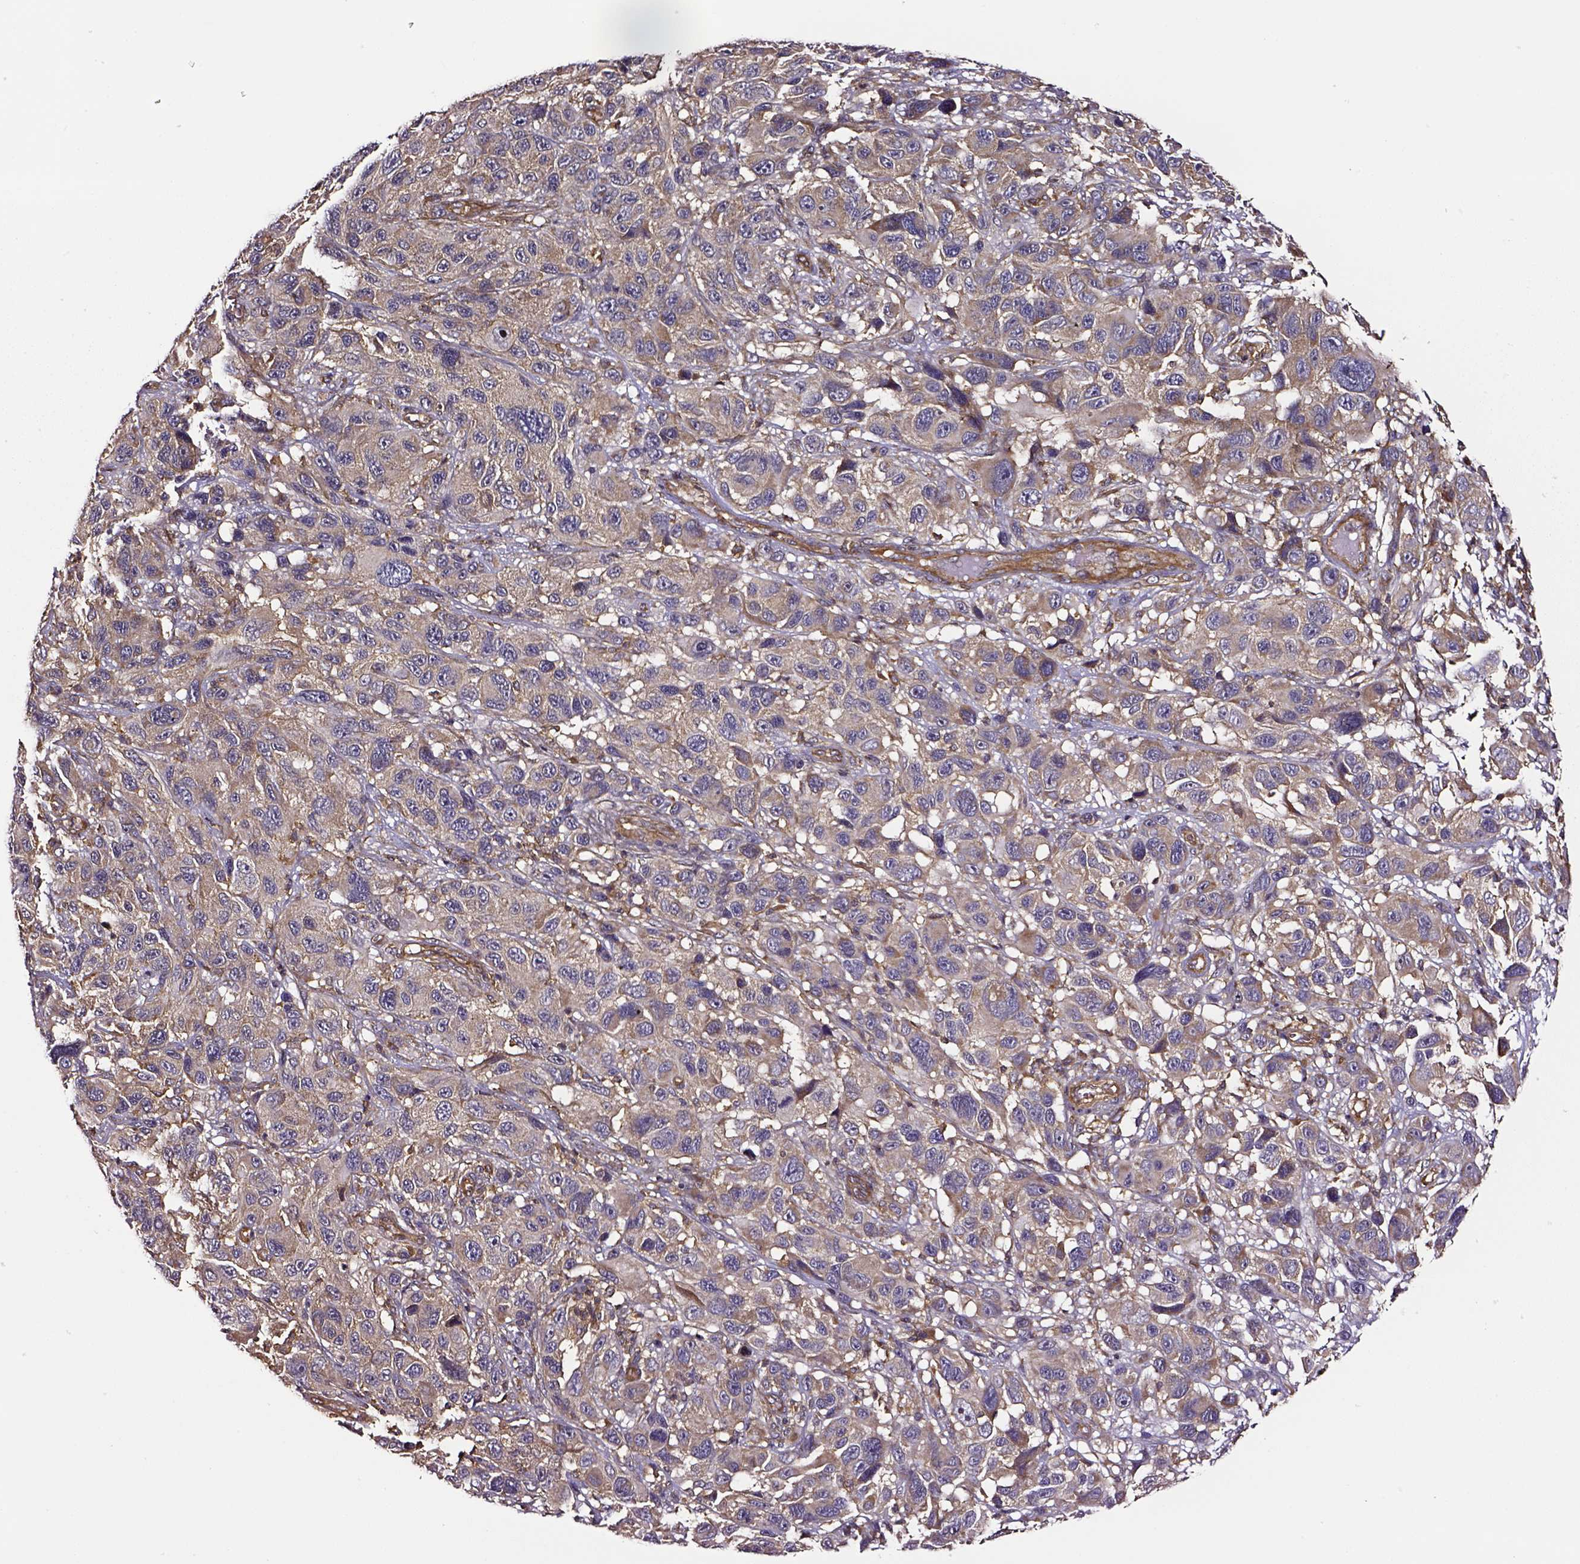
{"staining": {"intensity": "moderate", "quantity": "<25%", "location": "cytoplasmic/membranous"}, "tissue": "melanoma", "cell_type": "Tumor cells", "image_type": "cancer", "snomed": [{"axis": "morphology", "description": "Malignant melanoma, NOS"}, {"axis": "topography", "description": "Skin"}], "caption": "Human malignant melanoma stained with a protein marker exhibits moderate staining in tumor cells.", "gene": "RASSF5", "patient": {"sex": "male", "age": 53}}